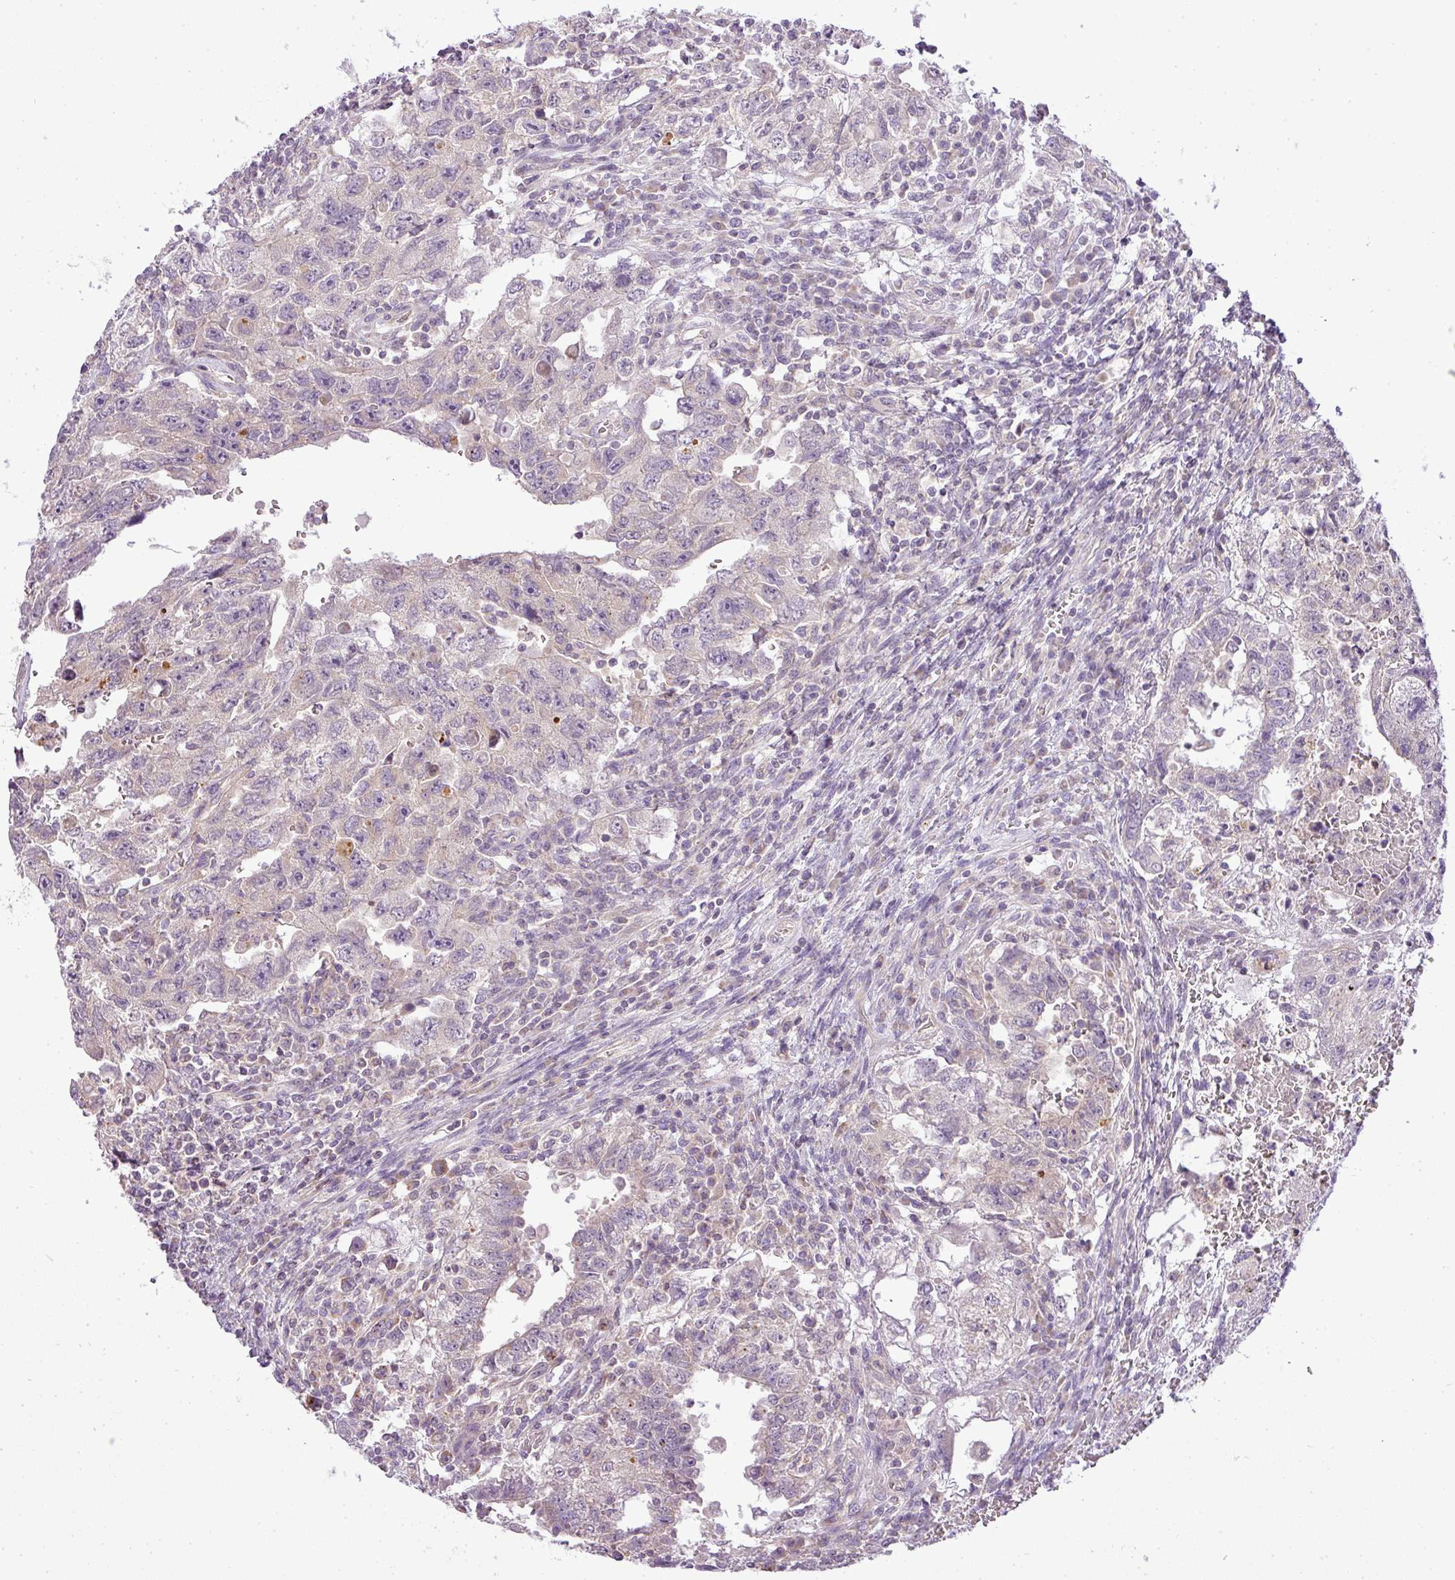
{"staining": {"intensity": "weak", "quantity": "<25%", "location": "cytoplasmic/membranous"}, "tissue": "testis cancer", "cell_type": "Tumor cells", "image_type": "cancer", "snomed": [{"axis": "morphology", "description": "Carcinoma, Embryonal, NOS"}, {"axis": "topography", "description": "Testis"}], "caption": "Testis embryonal carcinoma was stained to show a protein in brown. There is no significant staining in tumor cells.", "gene": "ZDHHC1", "patient": {"sex": "male", "age": 26}}